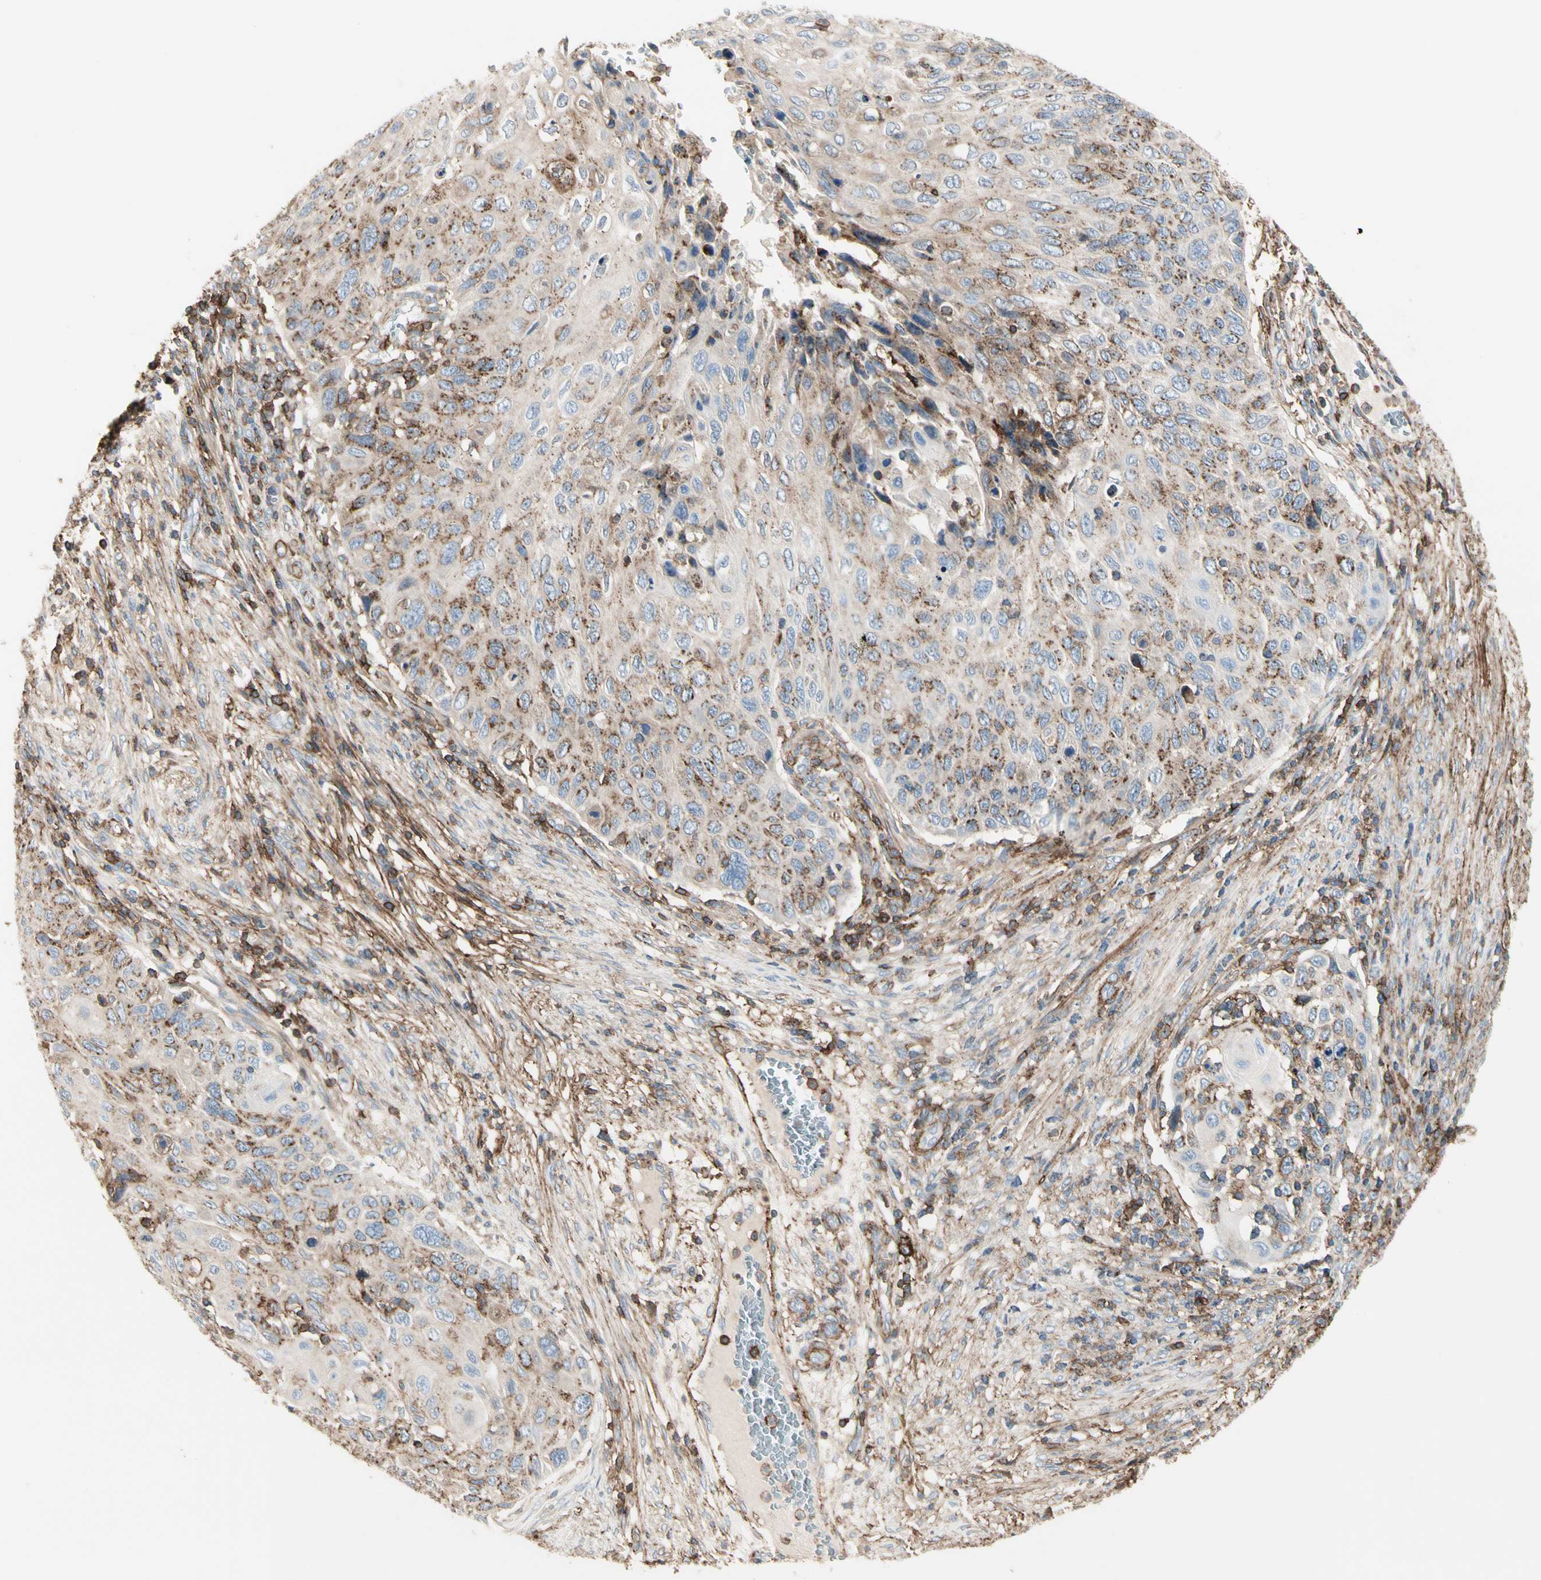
{"staining": {"intensity": "moderate", "quantity": "25%-75%", "location": "cytoplasmic/membranous"}, "tissue": "cervical cancer", "cell_type": "Tumor cells", "image_type": "cancer", "snomed": [{"axis": "morphology", "description": "Squamous cell carcinoma, NOS"}, {"axis": "topography", "description": "Cervix"}], "caption": "The immunohistochemical stain labels moderate cytoplasmic/membranous positivity in tumor cells of squamous cell carcinoma (cervical) tissue.", "gene": "CLEC2B", "patient": {"sex": "female", "age": 70}}